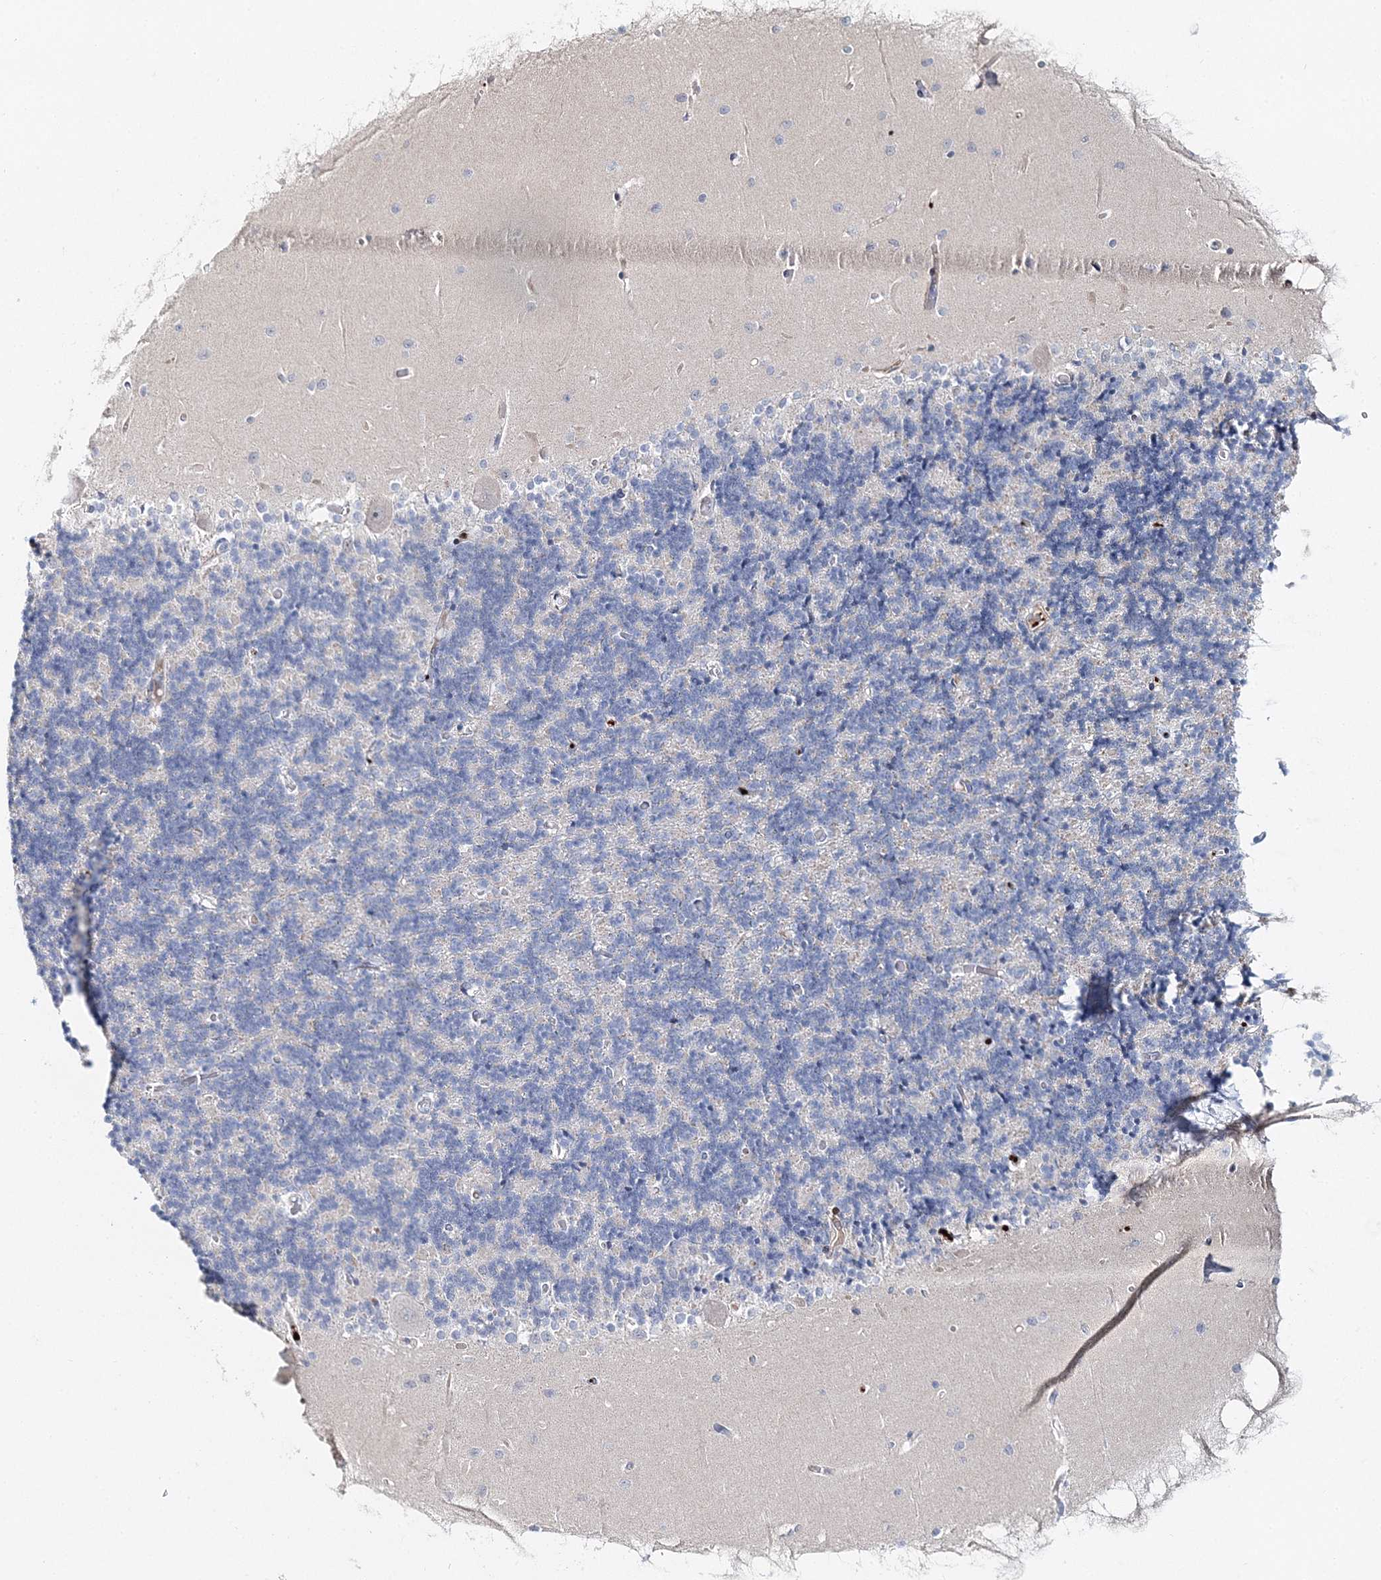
{"staining": {"intensity": "negative", "quantity": "none", "location": "none"}, "tissue": "cerebellum", "cell_type": "Cells in granular layer", "image_type": "normal", "snomed": [{"axis": "morphology", "description": "Normal tissue, NOS"}, {"axis": "topography", "description": "Cerebellum"}], "caption": "High power microscopy image of an immunohistochemistry (IHC) photomicrograph of normal cerebellum, revealing no significant expression in cells in granular layer. (IHC, brightfield microscopy, high magnification).", "gene": "MYOZ2", "patient": {"sex": "male", "age": 37}}